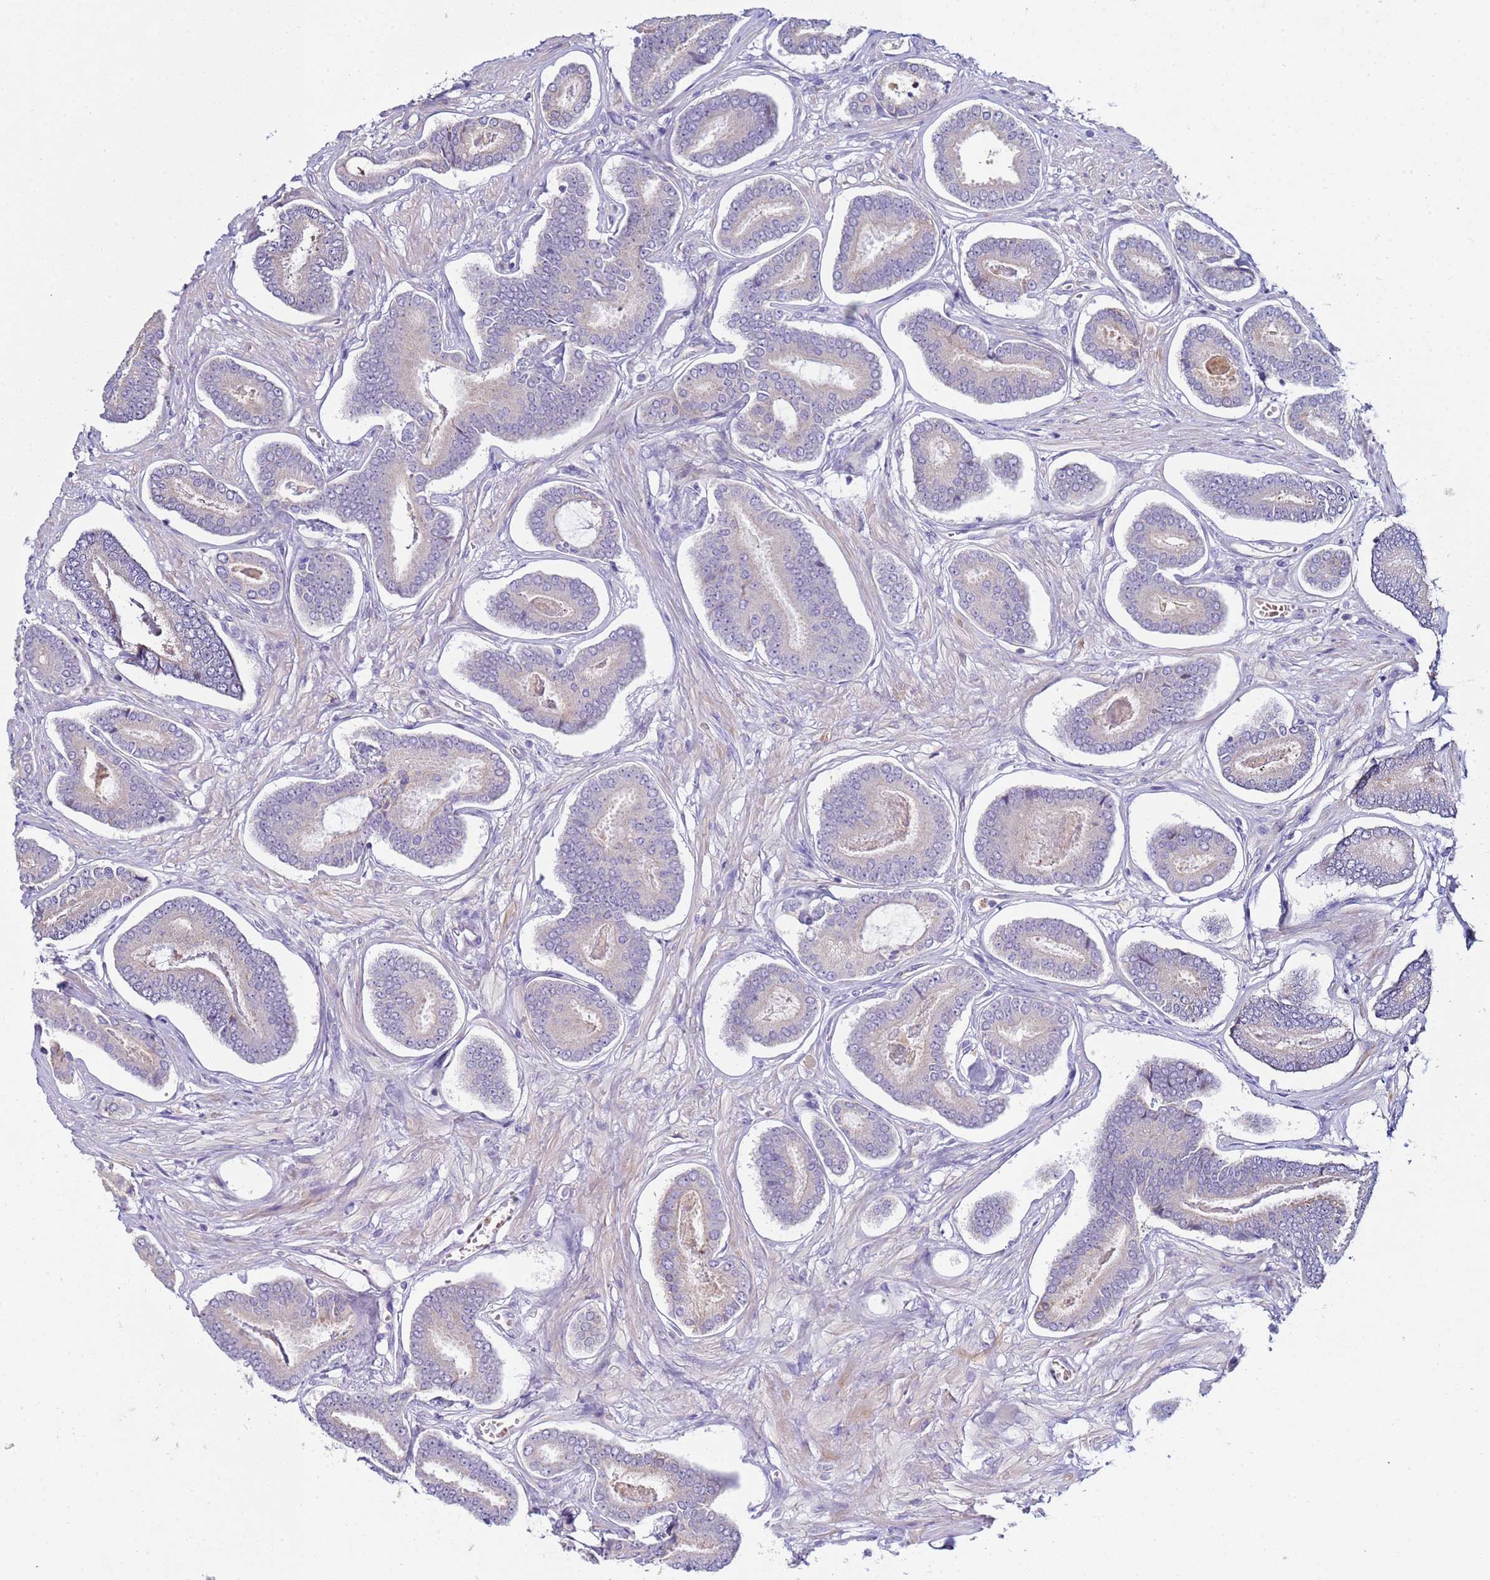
{"staining": {"intensity": "negative", "quantity": "none", "location": "none"}, "tissue": "prostate cancer", "cell_type": "Tumor cells", "image_type": "cancer", "snomed": [{"axis": "morphology", "description": "Adenocarcinoma, NOS"}, {"axis": "topography", "description": "Prostate and seminal vesicle, NOS"}], "caption": "Prostate cancer (adenocarcinoma) was stained to show a protein in brown. There is no significant positivity in tumor cells.", "gene": "TRIM51", "patient": {"sex": "male", "age": 76}}